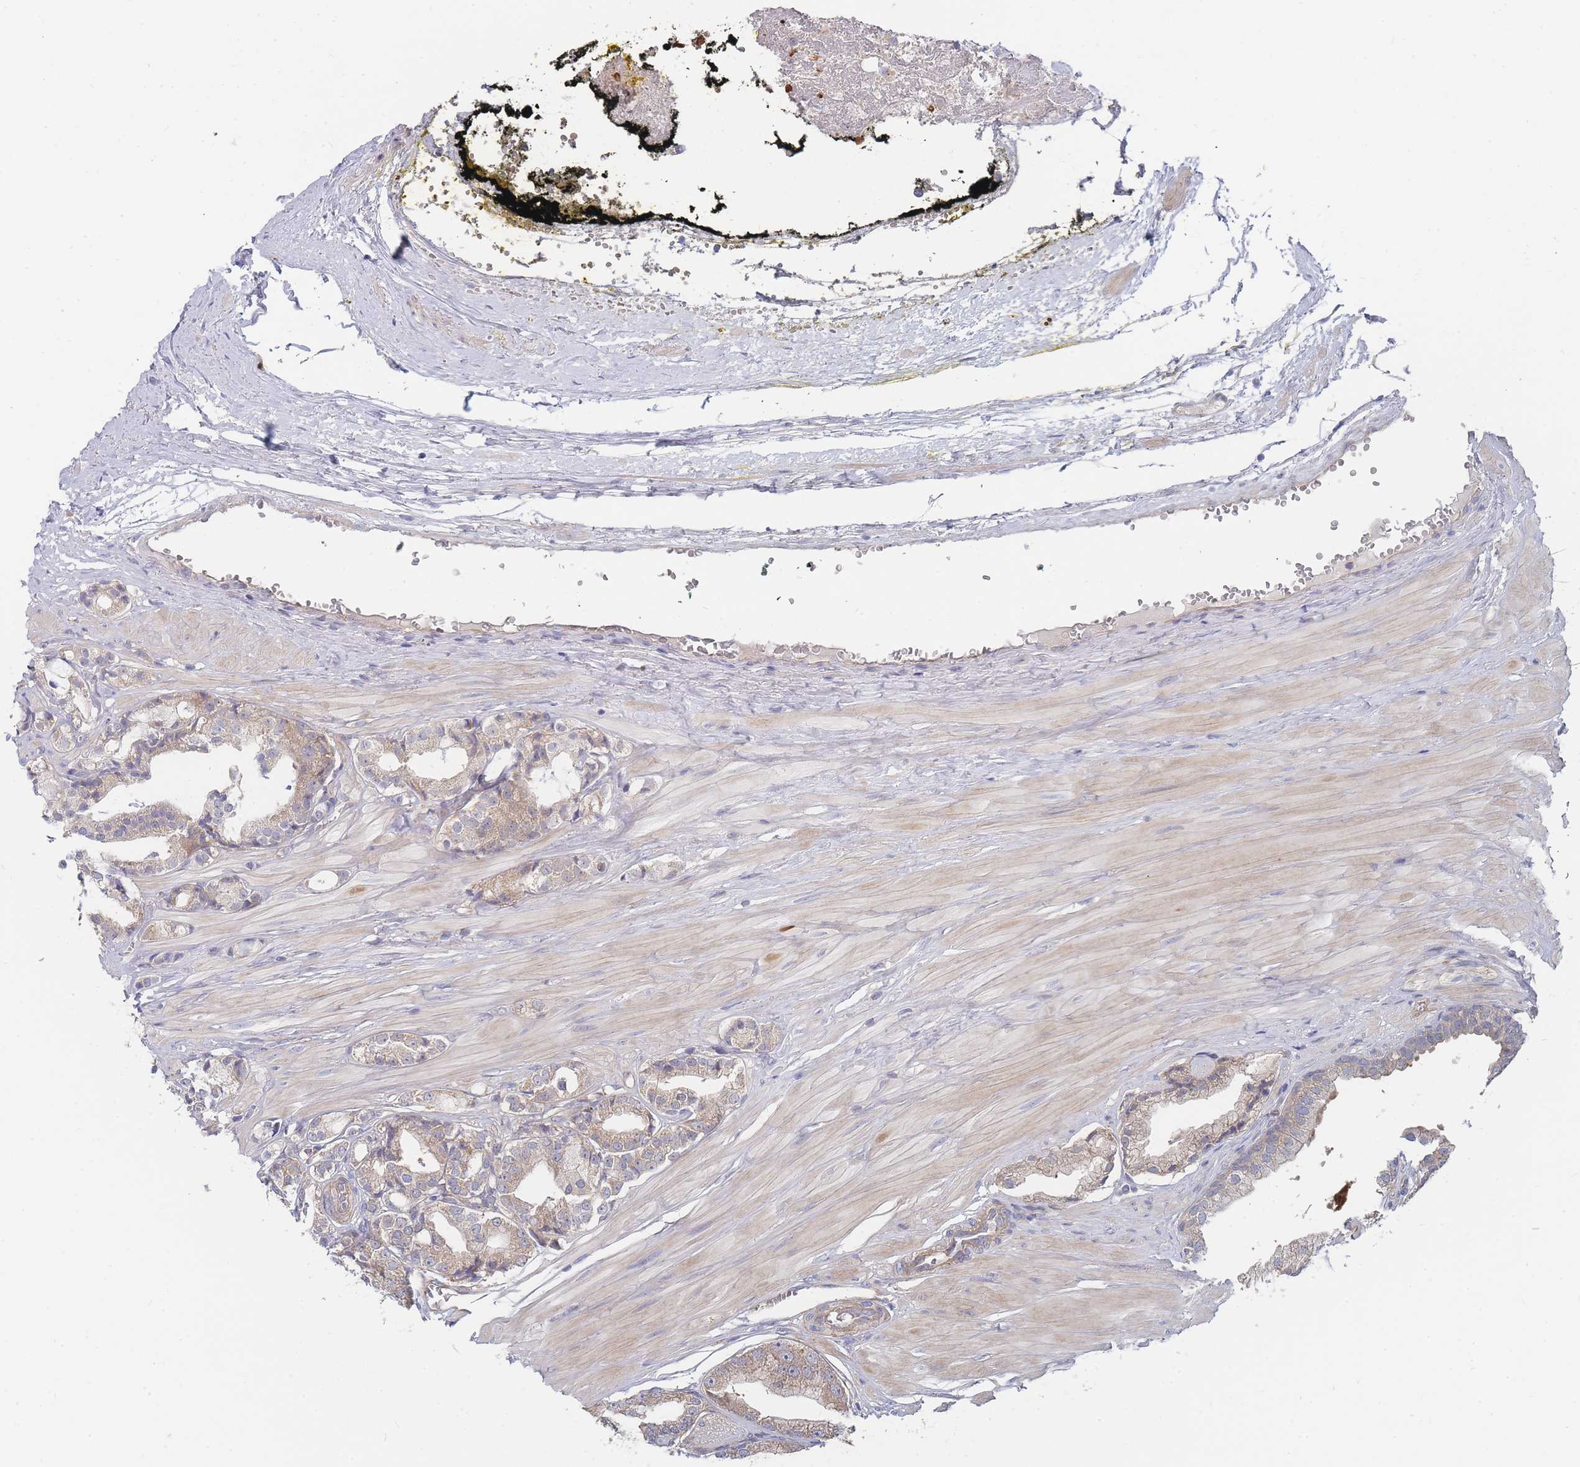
{"staining": {"intensity": "weak", "quantity": "<25%", "location": "cytoplasmic/membranous"}, "tissue": "prostate cancer", "cell_type": "Tumor cells", "image_type": "cancer", "snomed": [{"axis": "morphology", "description": "Adenocarcinoma, High grade"}, {"axis": "topography", "description": "Prostate"}], "caption": "The photomicrograph demonstrates no significant positivity in tumor cells of prostate cancer. (DAB (3,3'-diaminobenzidine) immunohistochemistry visualized using brightfield microscopy, high magnification).", "gene": "NUB1", "patient": {"sex": "male", "age": 71}}